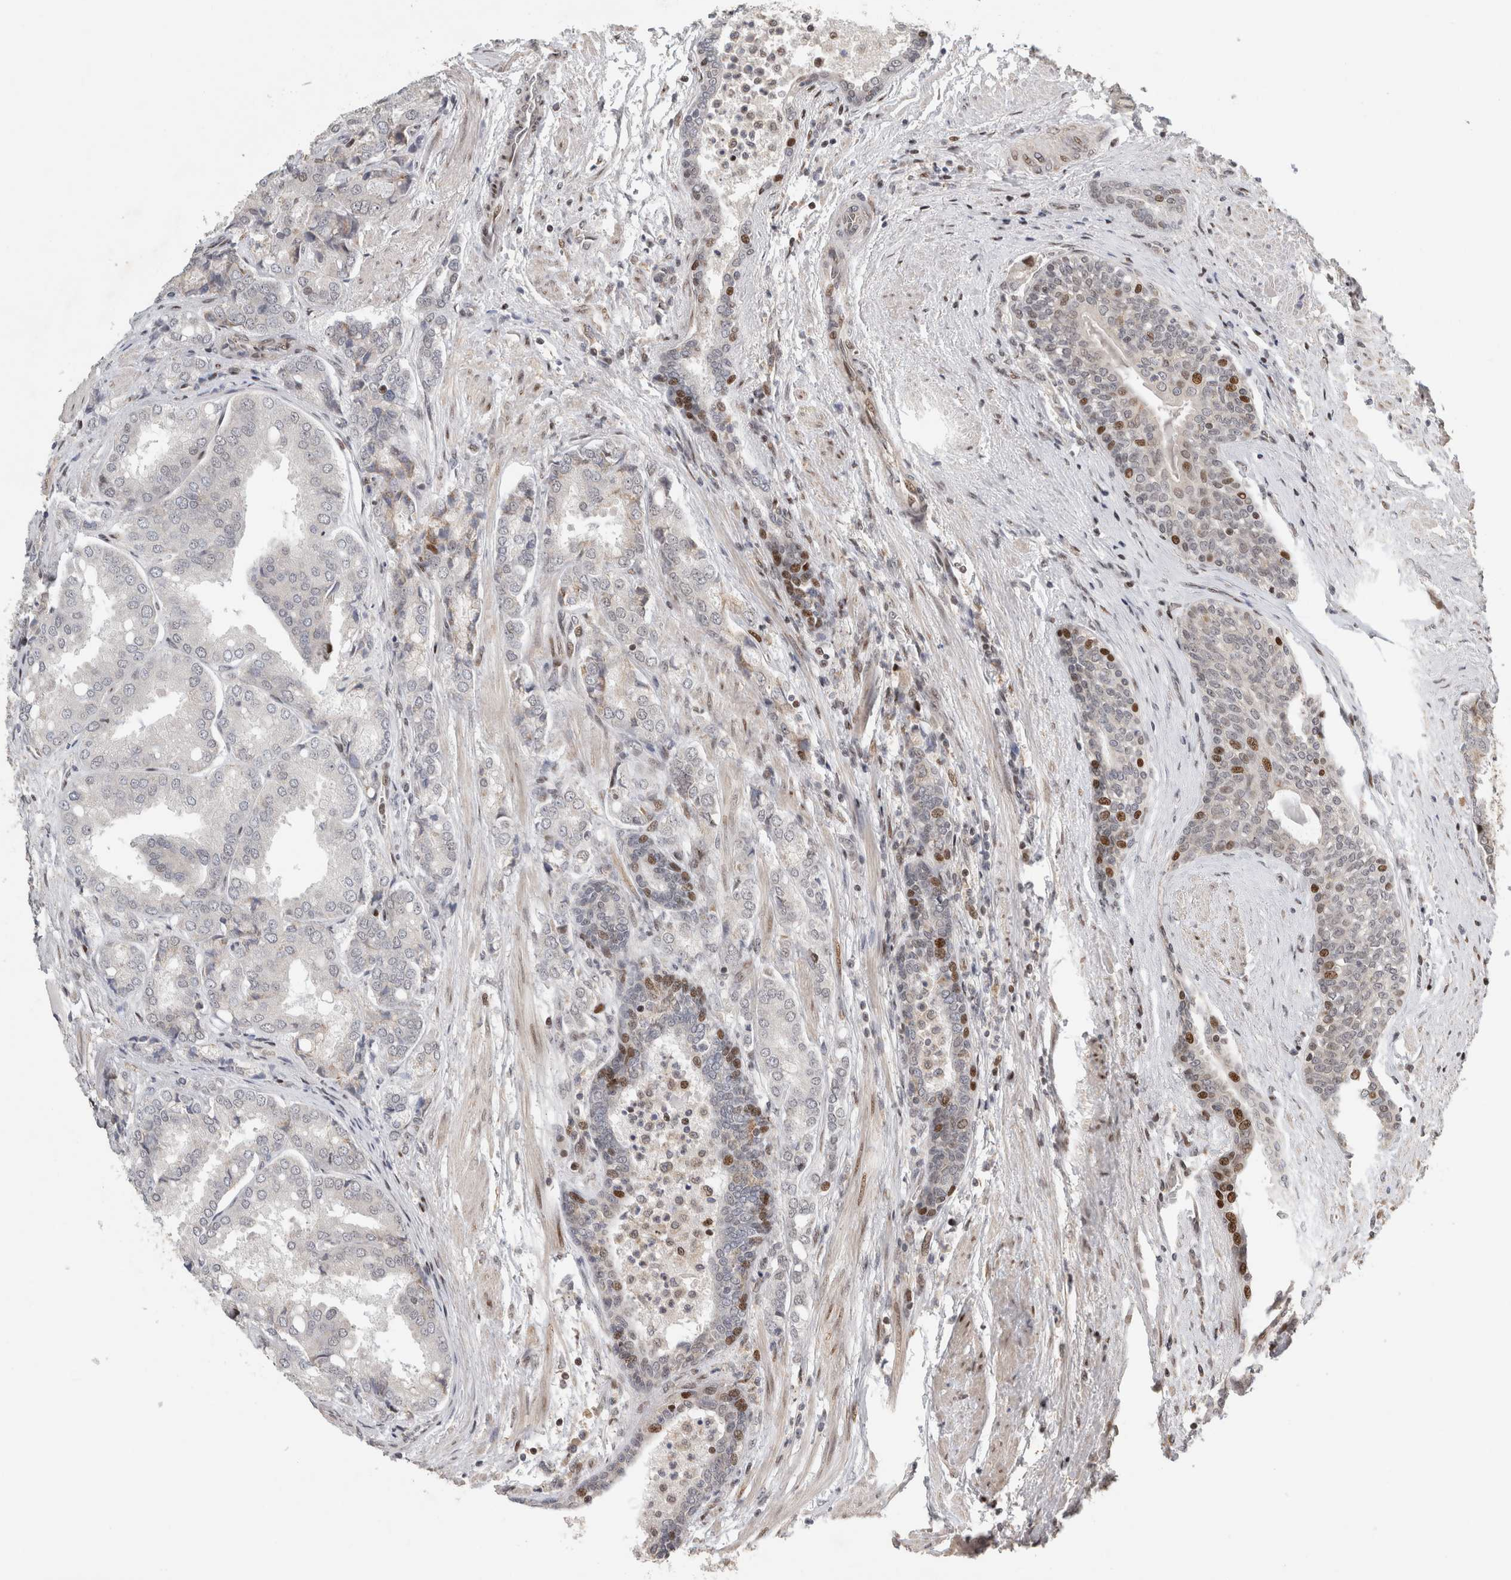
{"staining": {"intensity": "negative", "quantity": "none", "location": "none"}, "tissue": "prostate cancer", "cell_type": "Tumor cells", "image_type": "cancer", "snomed": [{"axis": "morphology", "description": "Adenocarcinoma, High grade"}, {"axis": "topography", "description": "Prostate"}], "caption": "This is an immunohistochemistry (IHC) photomicrograph of prostate cancer. There is no expression in tumor cells.", "gene": "C8orf58", "patient": {"sex": "male", "age": 50}}